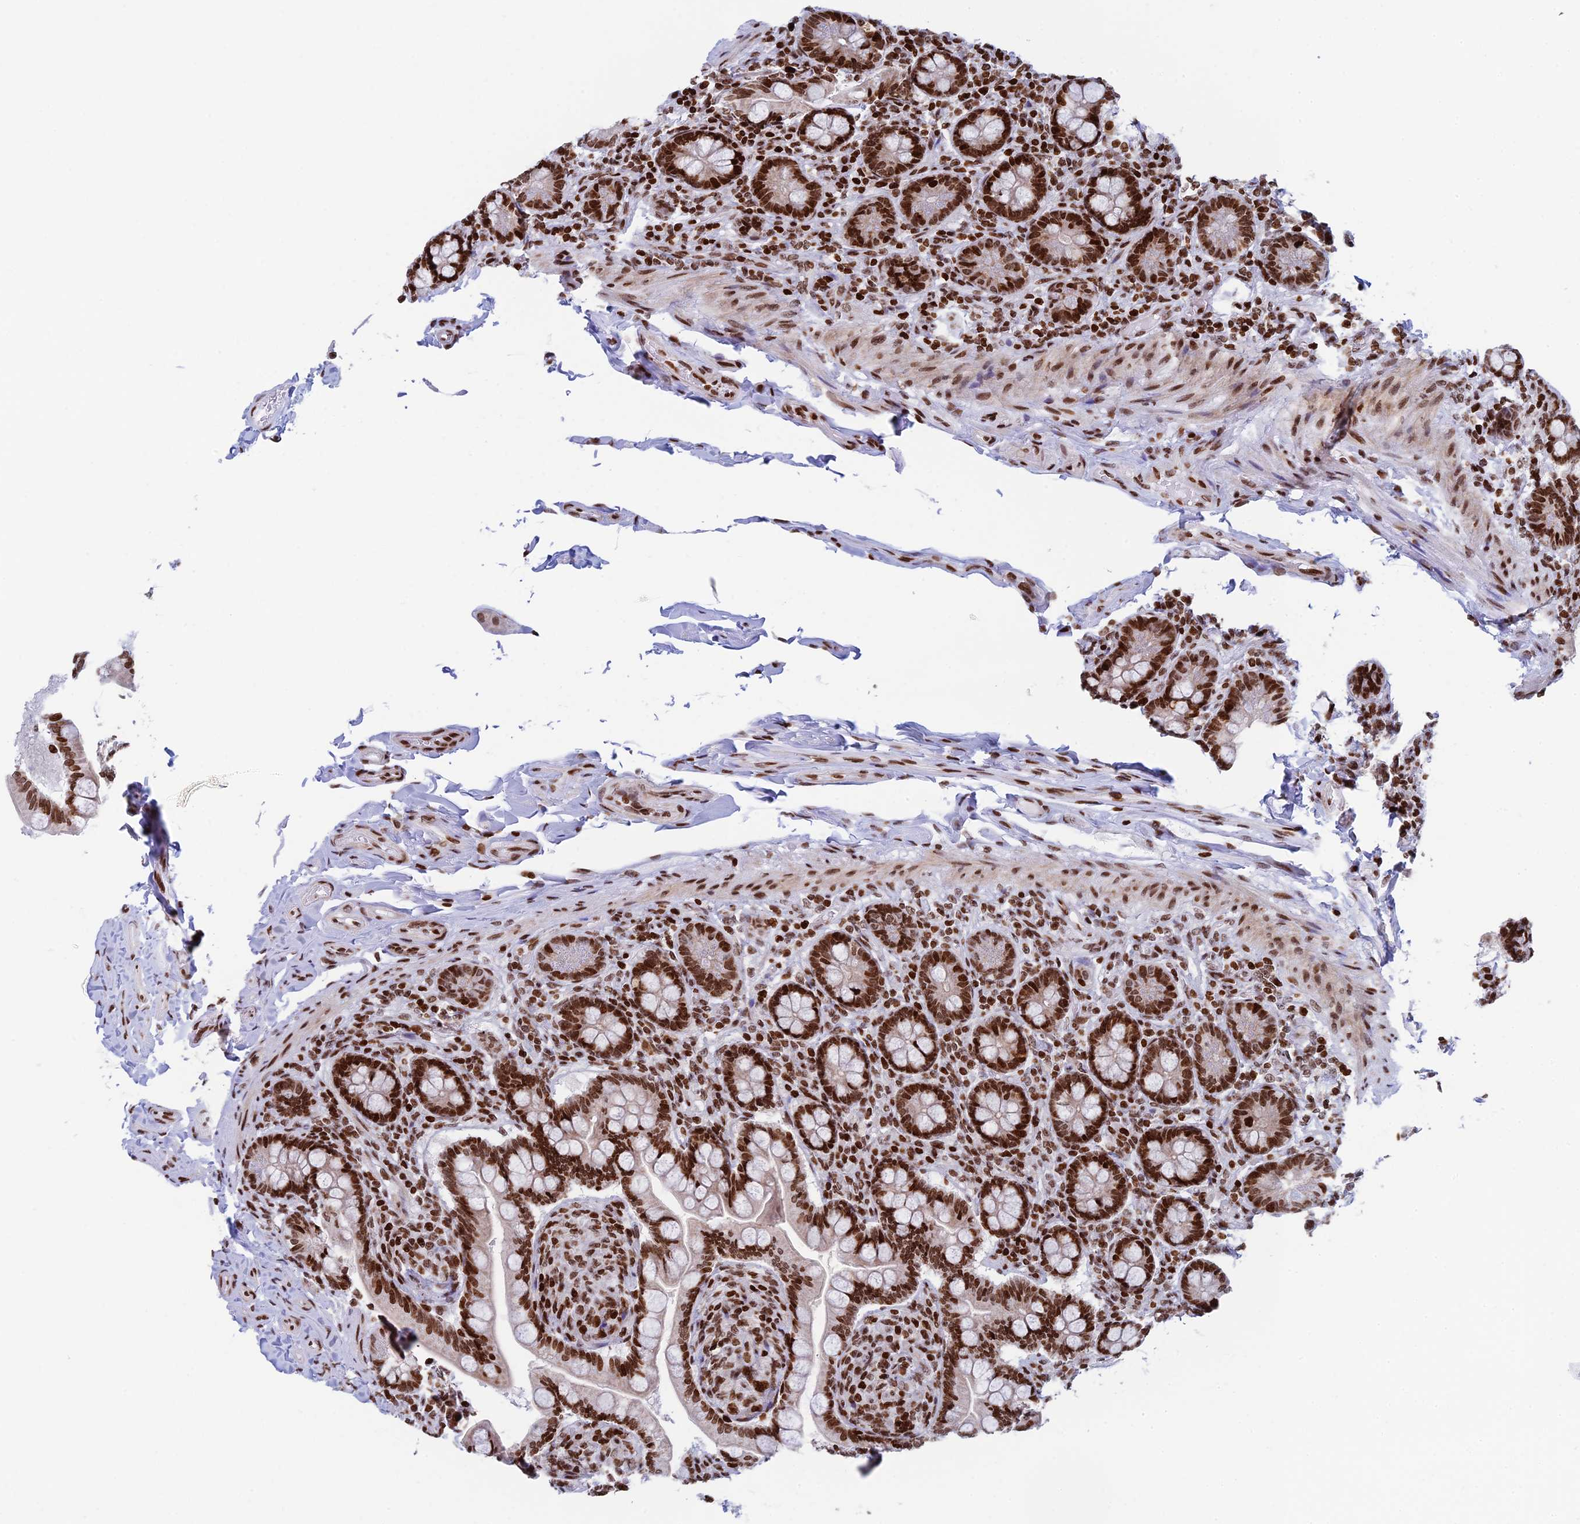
{"staining": {"intensity": "moderate", "quantity": ">75%", "location": "nuclear"}, "tissue": "small intestine", "cell_type": "Glandular cells", "image_type": "normal", "snomed": [{"axis": "morphology", "description": "Normal tissue, NOS"}, {"axis": "topography", "description": "Small intestine"}], "caption": "High-magnification brightfield microscopy of benign small intestine stained with DAB (3,3'-diaminobenzidine) (brown) and counterstained with hematoxylin (blue). glandular cells exhibit moderate nuclear expression is identified in about>75% of cells.", "gene": "RPAP1", "patient": {"sex": "female", "age": 64}}